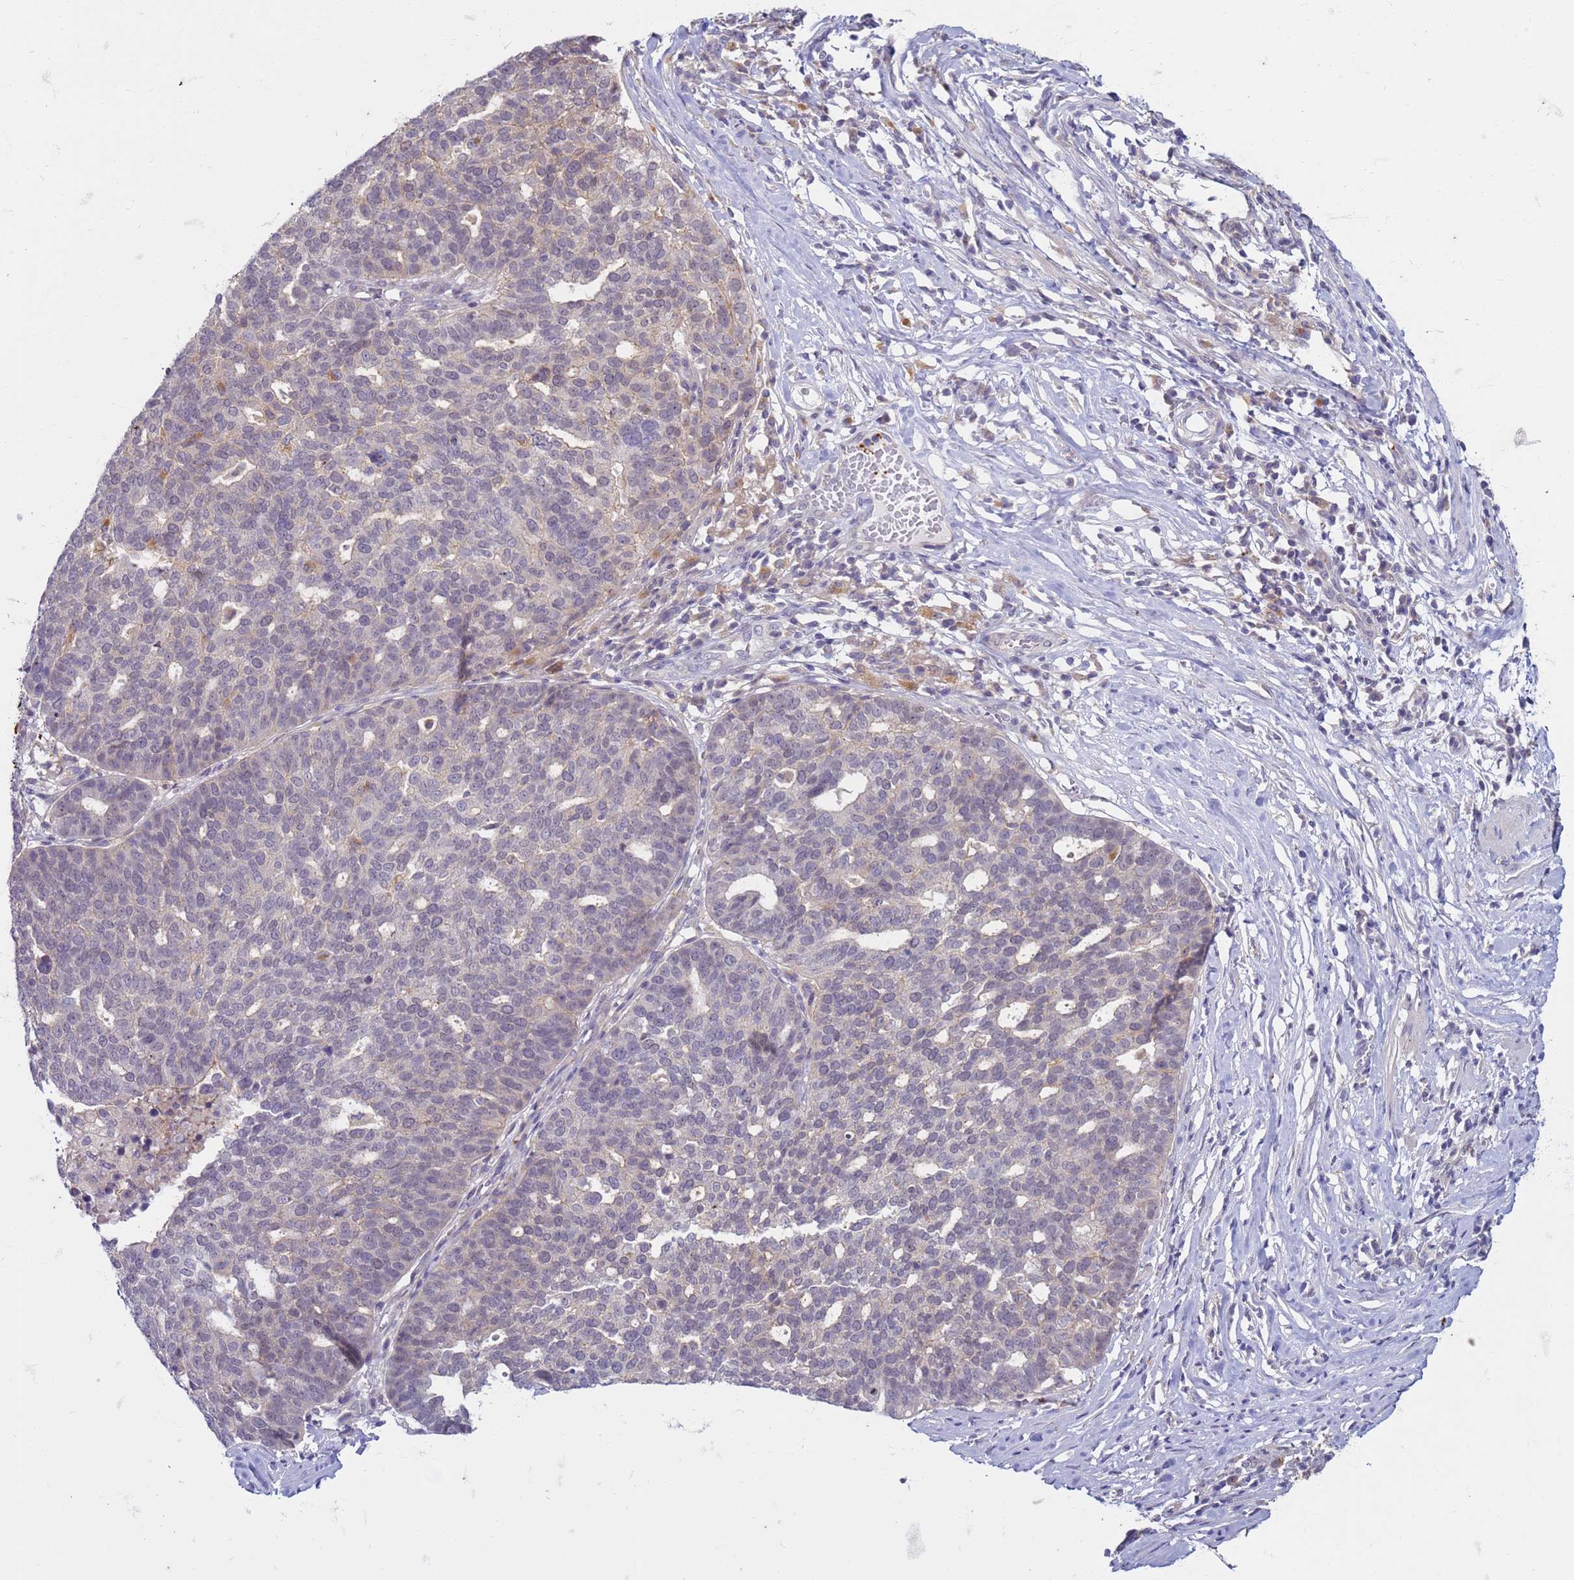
{"staining": {"intensity": "negative", "quantity": "none", "location": "none"}, "tissue": "ovarian cancer", "cell_type": "Tumor cells", "image_type": "cancer", "snomed": [{"axis": "morphology", "description": "Cystadenocarcinoma, serous, NOS"}, {"axis": "topography", "description": "Ovary"}], "caption": "Human ovarian serous cystadenocarcinoma stained for a protein using IHC exhibits no positivity in tumor cells.", "gene": "SLC15A3", "patient": {"sex": "female", "age": 59}}